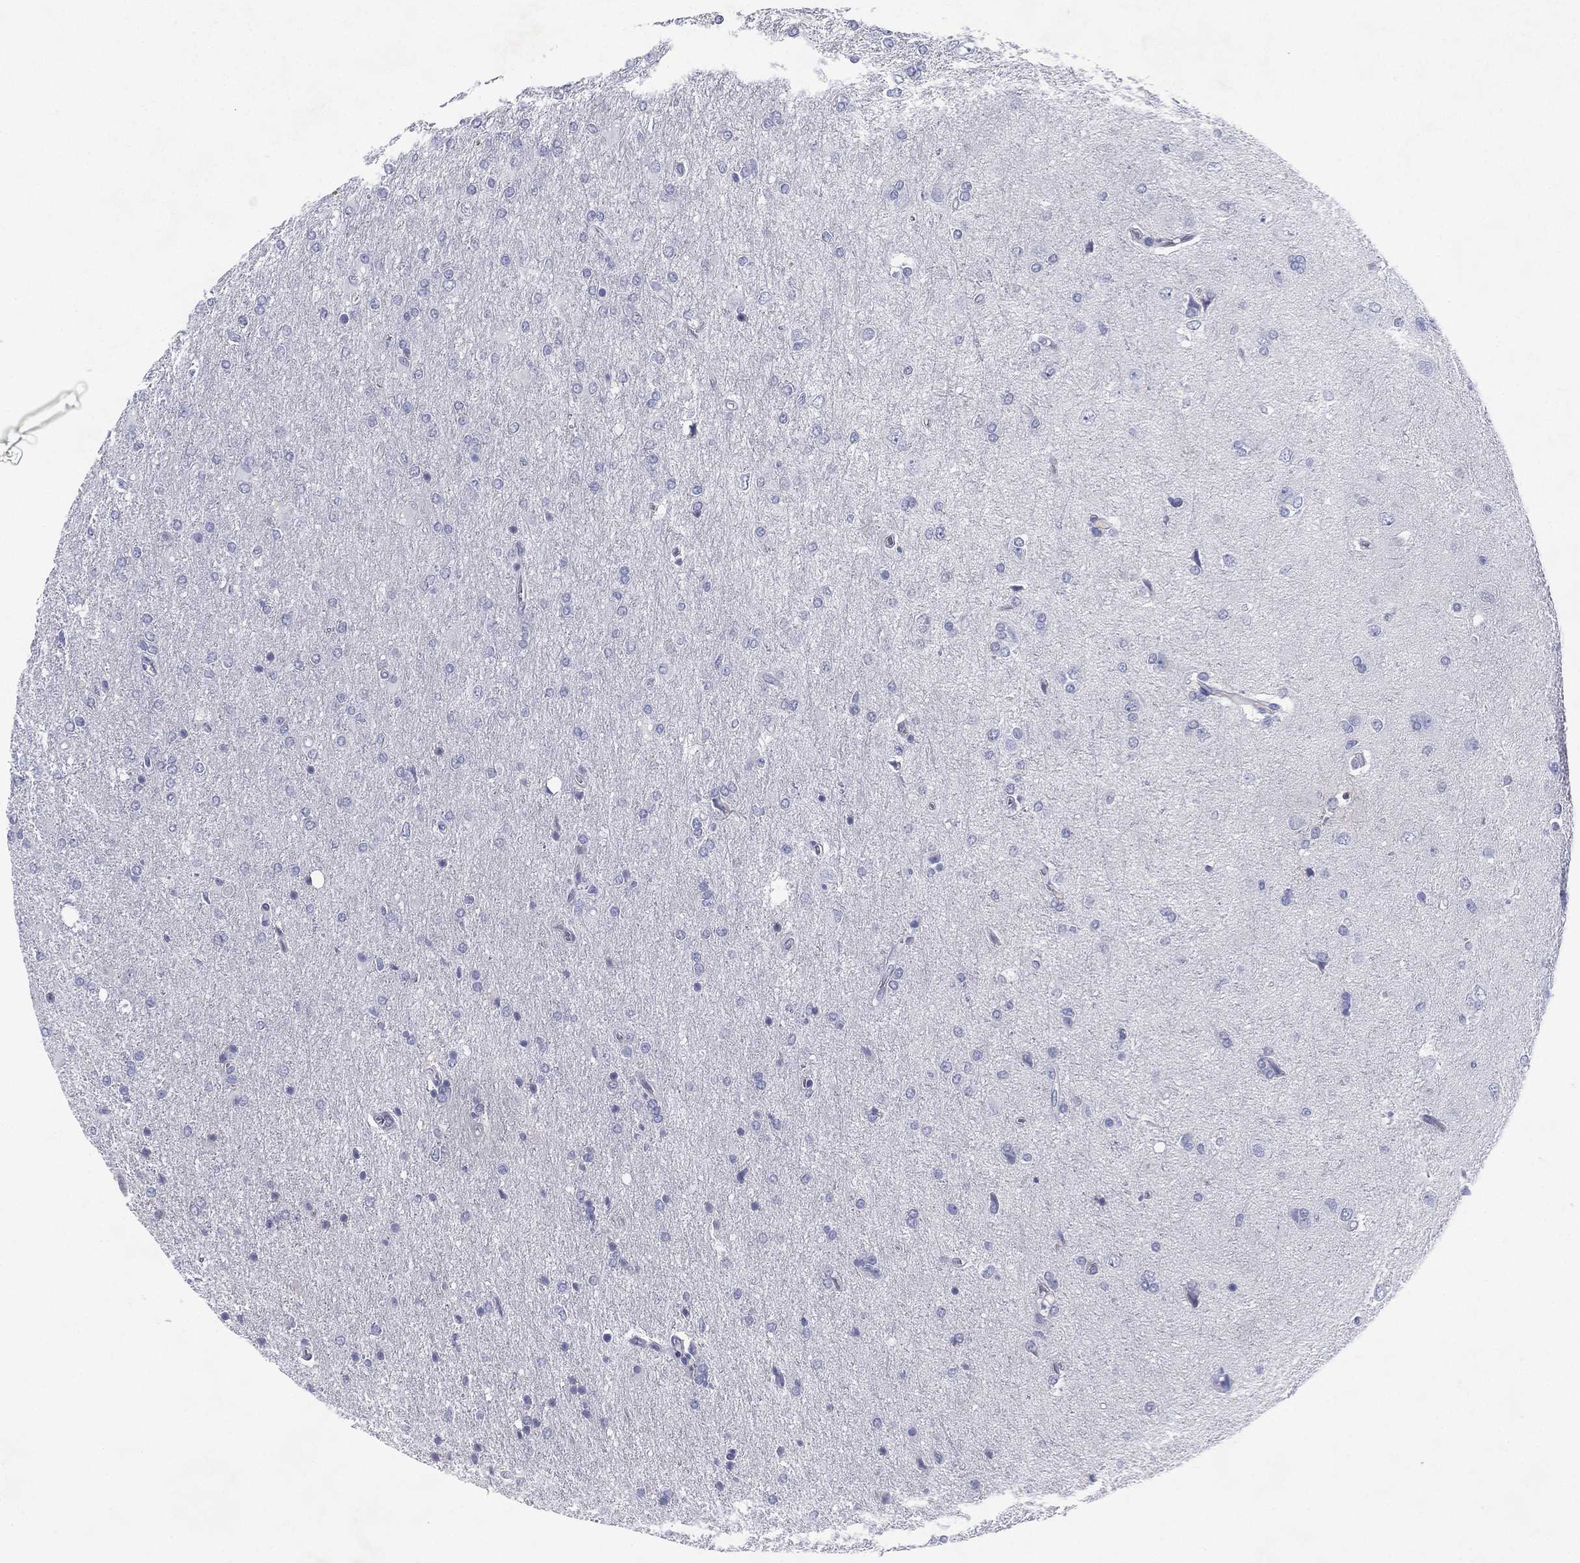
{"staining": {"intensity": "negative", "quantity": "none", "location": "none"}, "tissue": "glioma", "cell_type": "Tumor cells", "image_type": "cancer", "snomed": [{"axis": "morphology", "description": "Glioma, malignant, High grade"}, {"axis": "topography", "description": "Cerebral cortex"}], "caption": "Glioma was stained to show a protein in brown. There is no significant positivity in tumor cells.", "gene": "RGS13", "patient": {"sex": "male", "age": 70}}